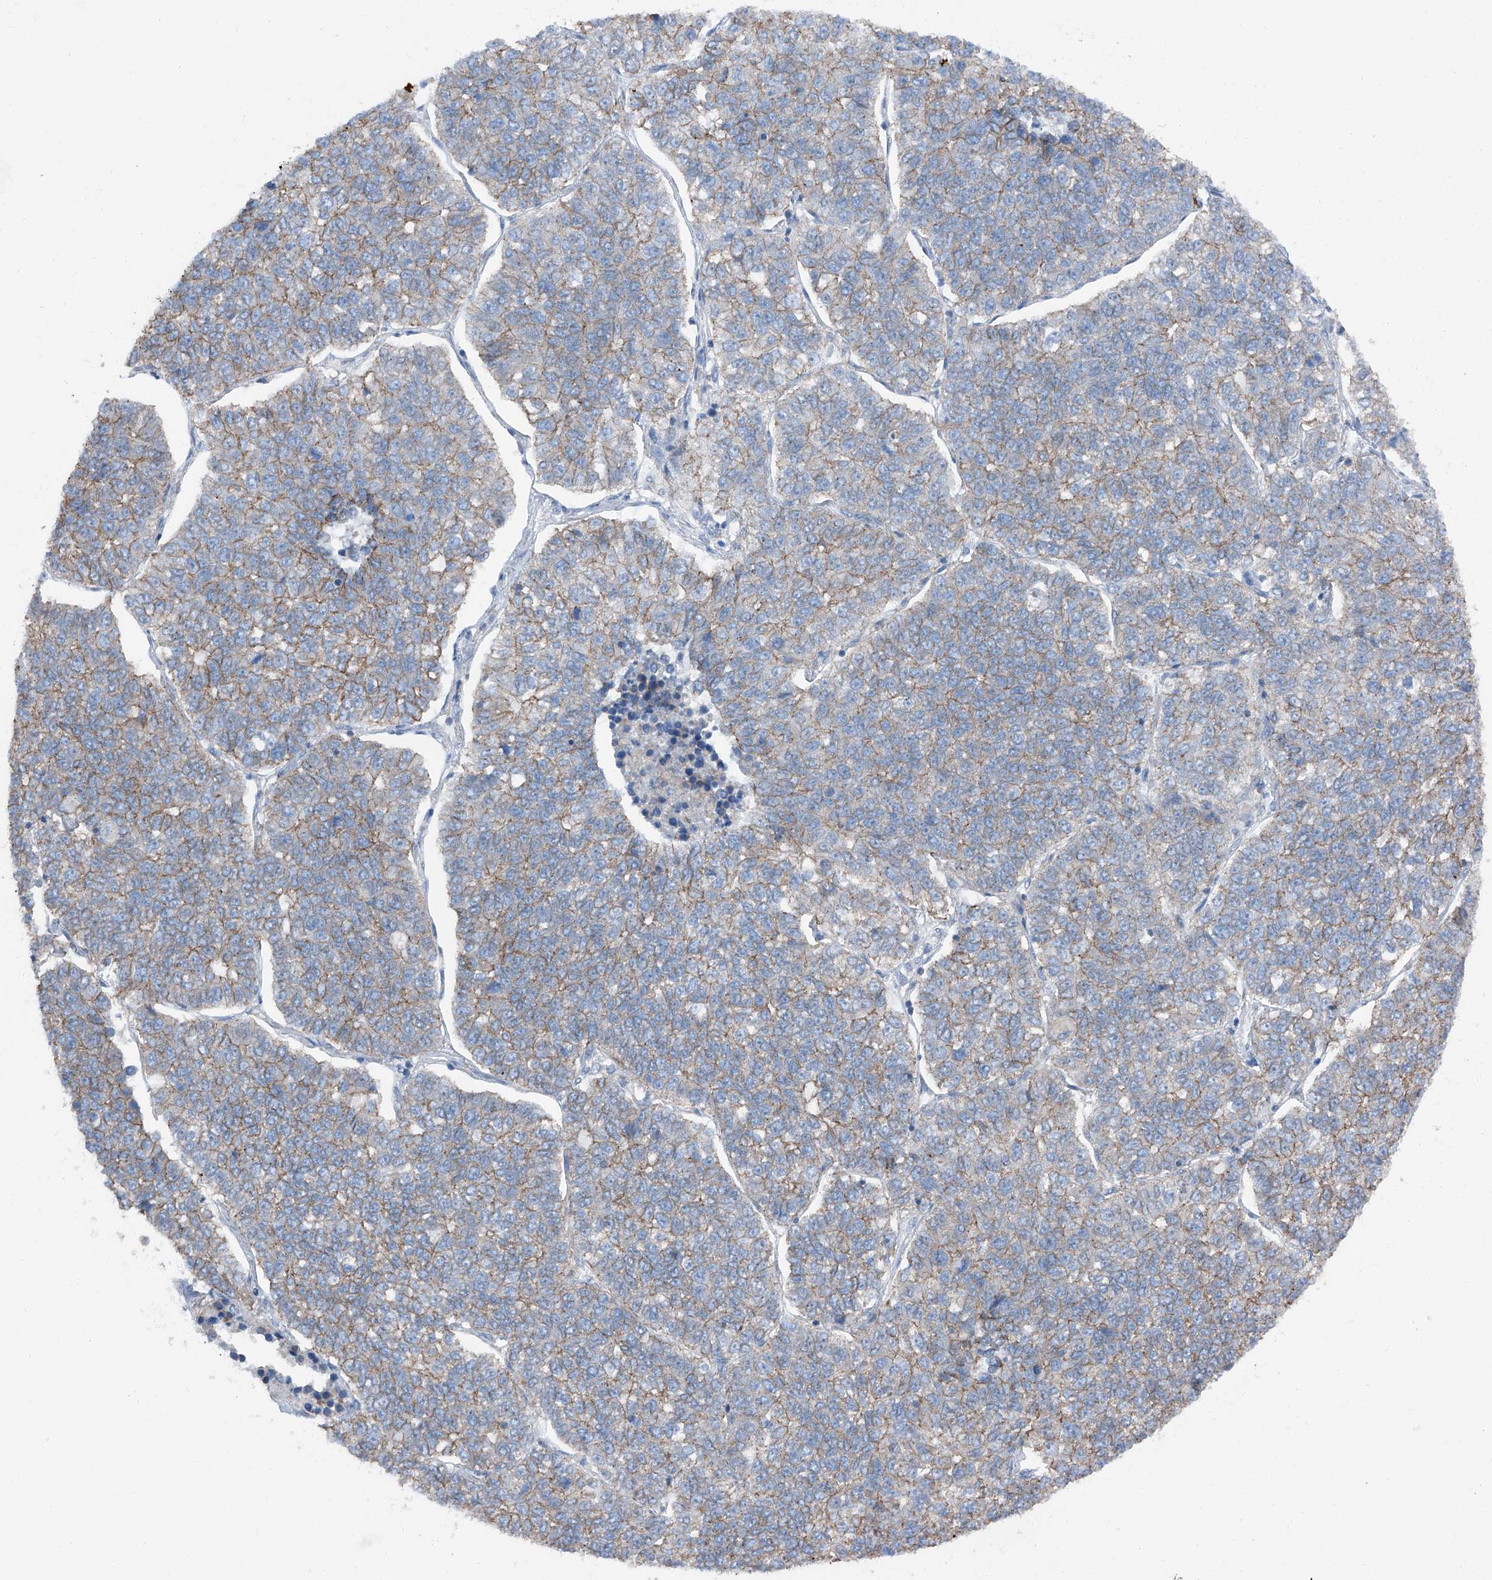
{"staining": {"intensity": "weak", "quantity": ">75%", "location": "cytoplasmic/membranous"}, "tissue": "lung cancer", "cell_type": "Tumor cells", "image_type": "cancer", "snomed": [{"axis": "morphology", "description": "Adenocarcinoma, NOS"}, {"axis": "topography", "description": "Lung"}], "caption": "A histopathology image of lung cancer stained for a protein reveals weak cytoplasmic/membranous brown staining in tumor cells. (IHC, brightfield microscopy, high magnification).", "gene": "GPR142", "patient": {"sex": "male", "age": 49}}